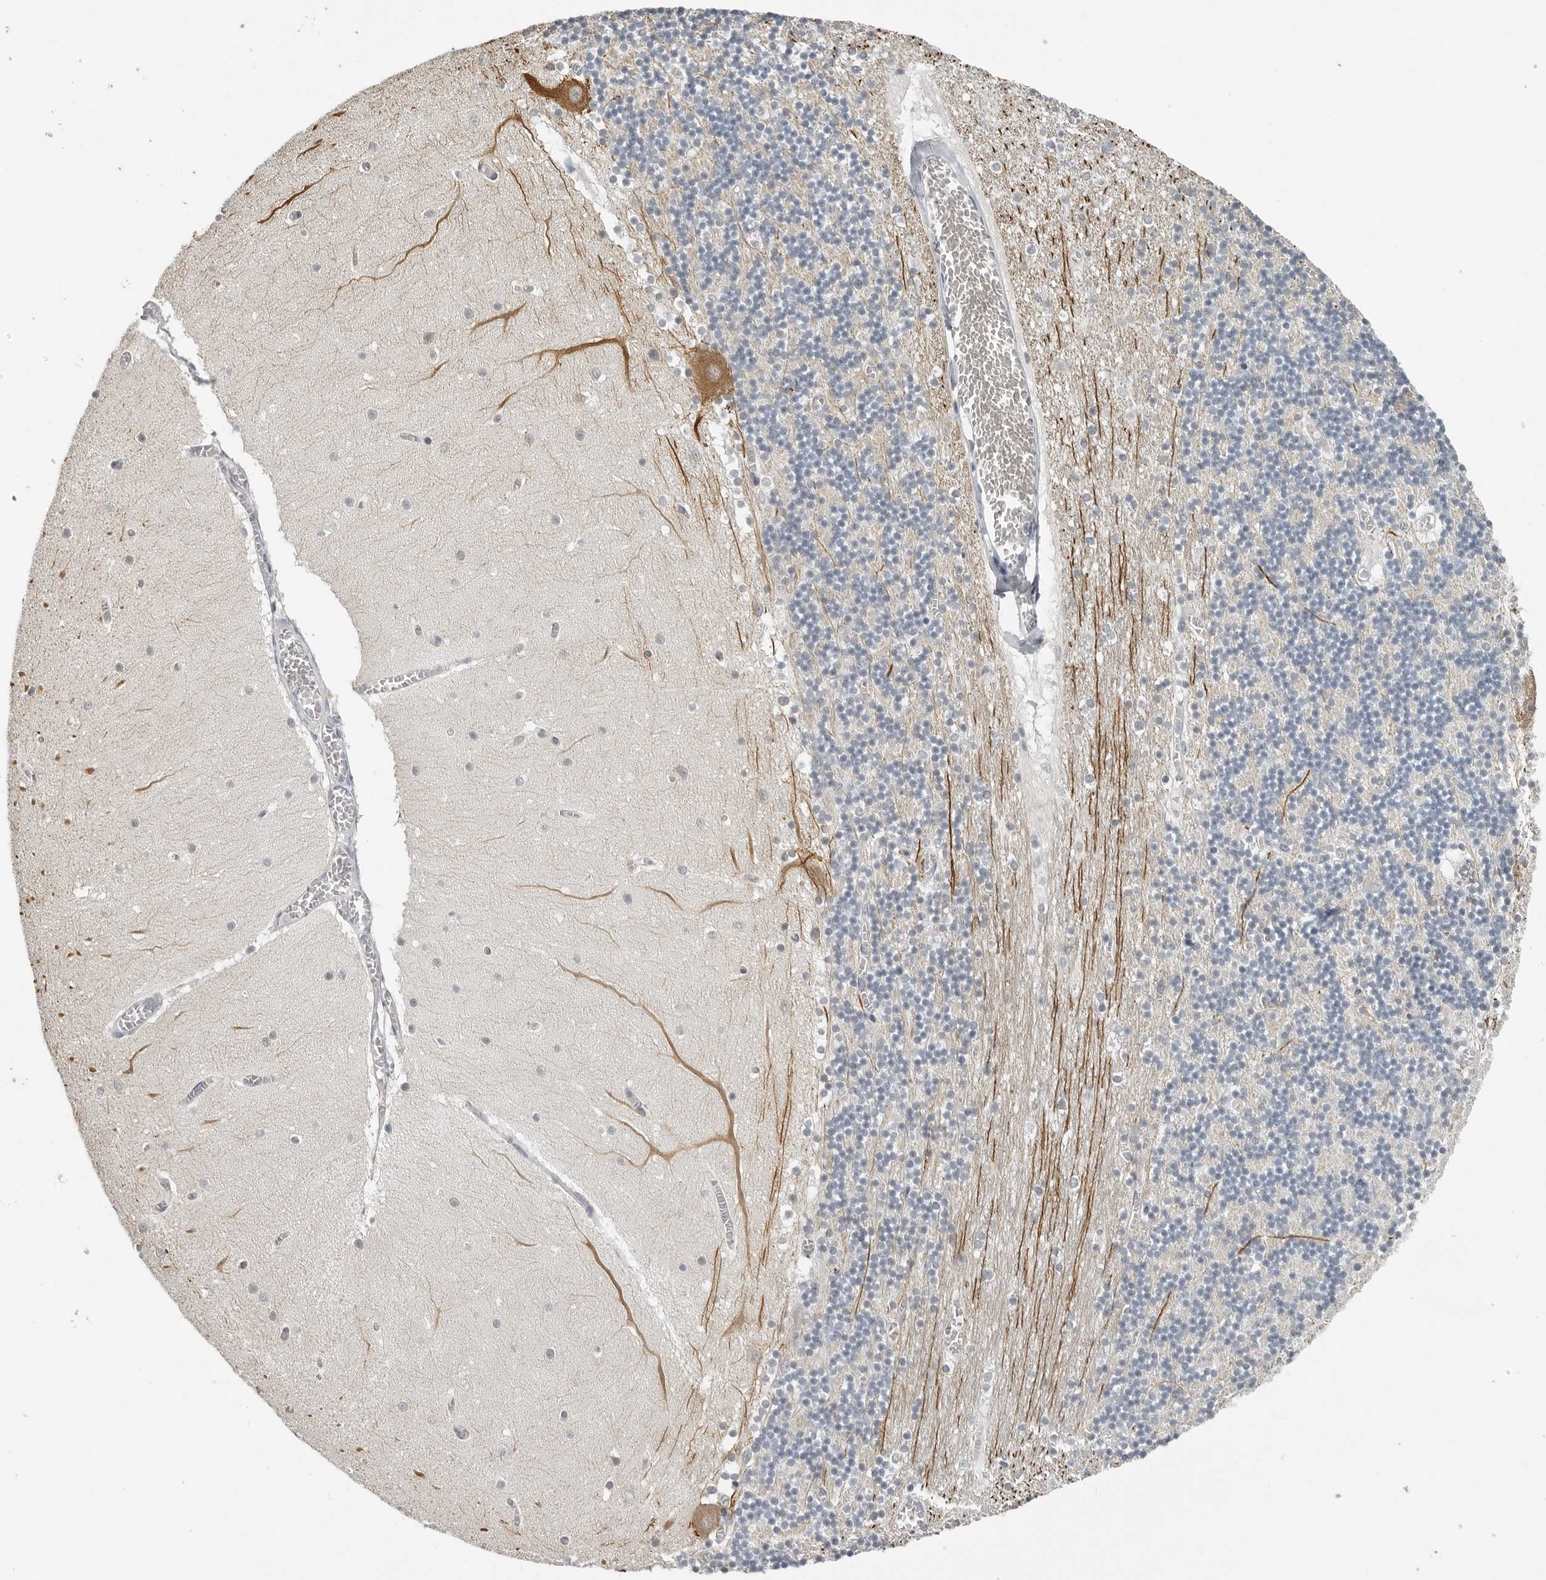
{"staining": {"intensity": "negative", "quantity": "none", "location": "none"}, "tissue": "cerebellum", "cell_type": "Cells in granular layer", "image_type": "normal", "snomed": [{"axis": "morphology", "description": "Normal tissue, NOS"}, {"axis": "topography", "description": "Cerebellum"}], "caption": "Histopathology image shows no protein positivity in cells in granular layer of normal cerebellum.", "gene": "OPLAH", "patient": {"sex": "female", "age": 28}}